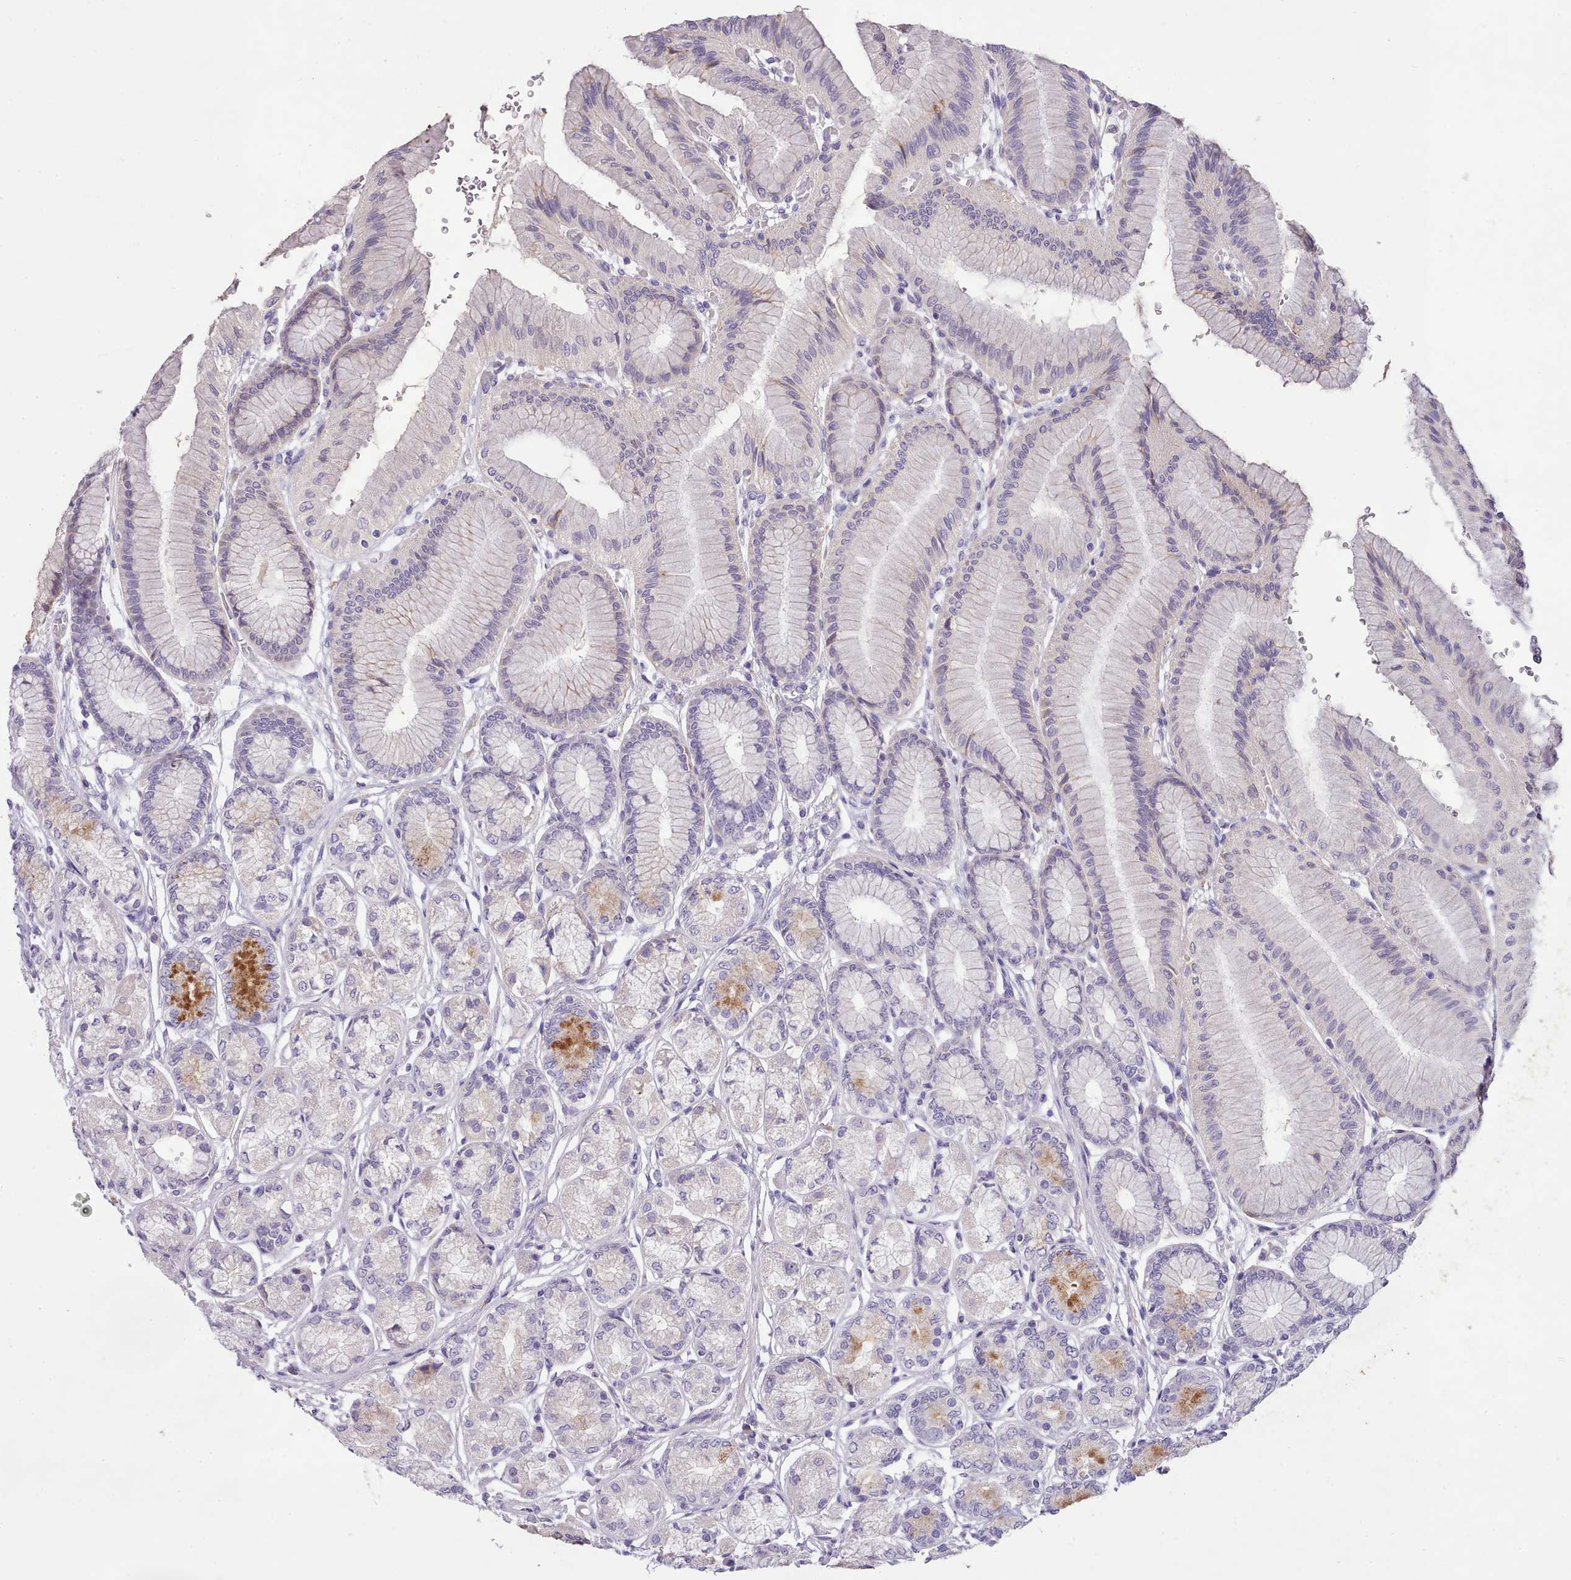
{"staining": {"intensity": "moderate", "quantity": "<25%", "location": "cytoplasmic/membranous"}, "tissue": "stomach", "cell_type": "Glandular cells", "image_type": "normal", "snomed": [{"axis": "morphology", "description": "Normal tissue, NOS"}, {"axis": "morphology", "description": "Adenocarcinoma, NOS"}, {"axis": "morphology", "description": "Adenocarcinoma, High grade"}, {"axis": "topography", "description": "Stomach, upper"}, {"axis": "topography", "description": "Stomach"}], "caption": "Glandular cells exhibit low levels of moderate cytoplasmic/membranous positivity in approximately <25% of cells in benign stomach. (DAB IHC, brown staining for protein, blue staining for nuclei).", "gene": "FAM83E", "patient": {"sex": "female", "age": 65}}